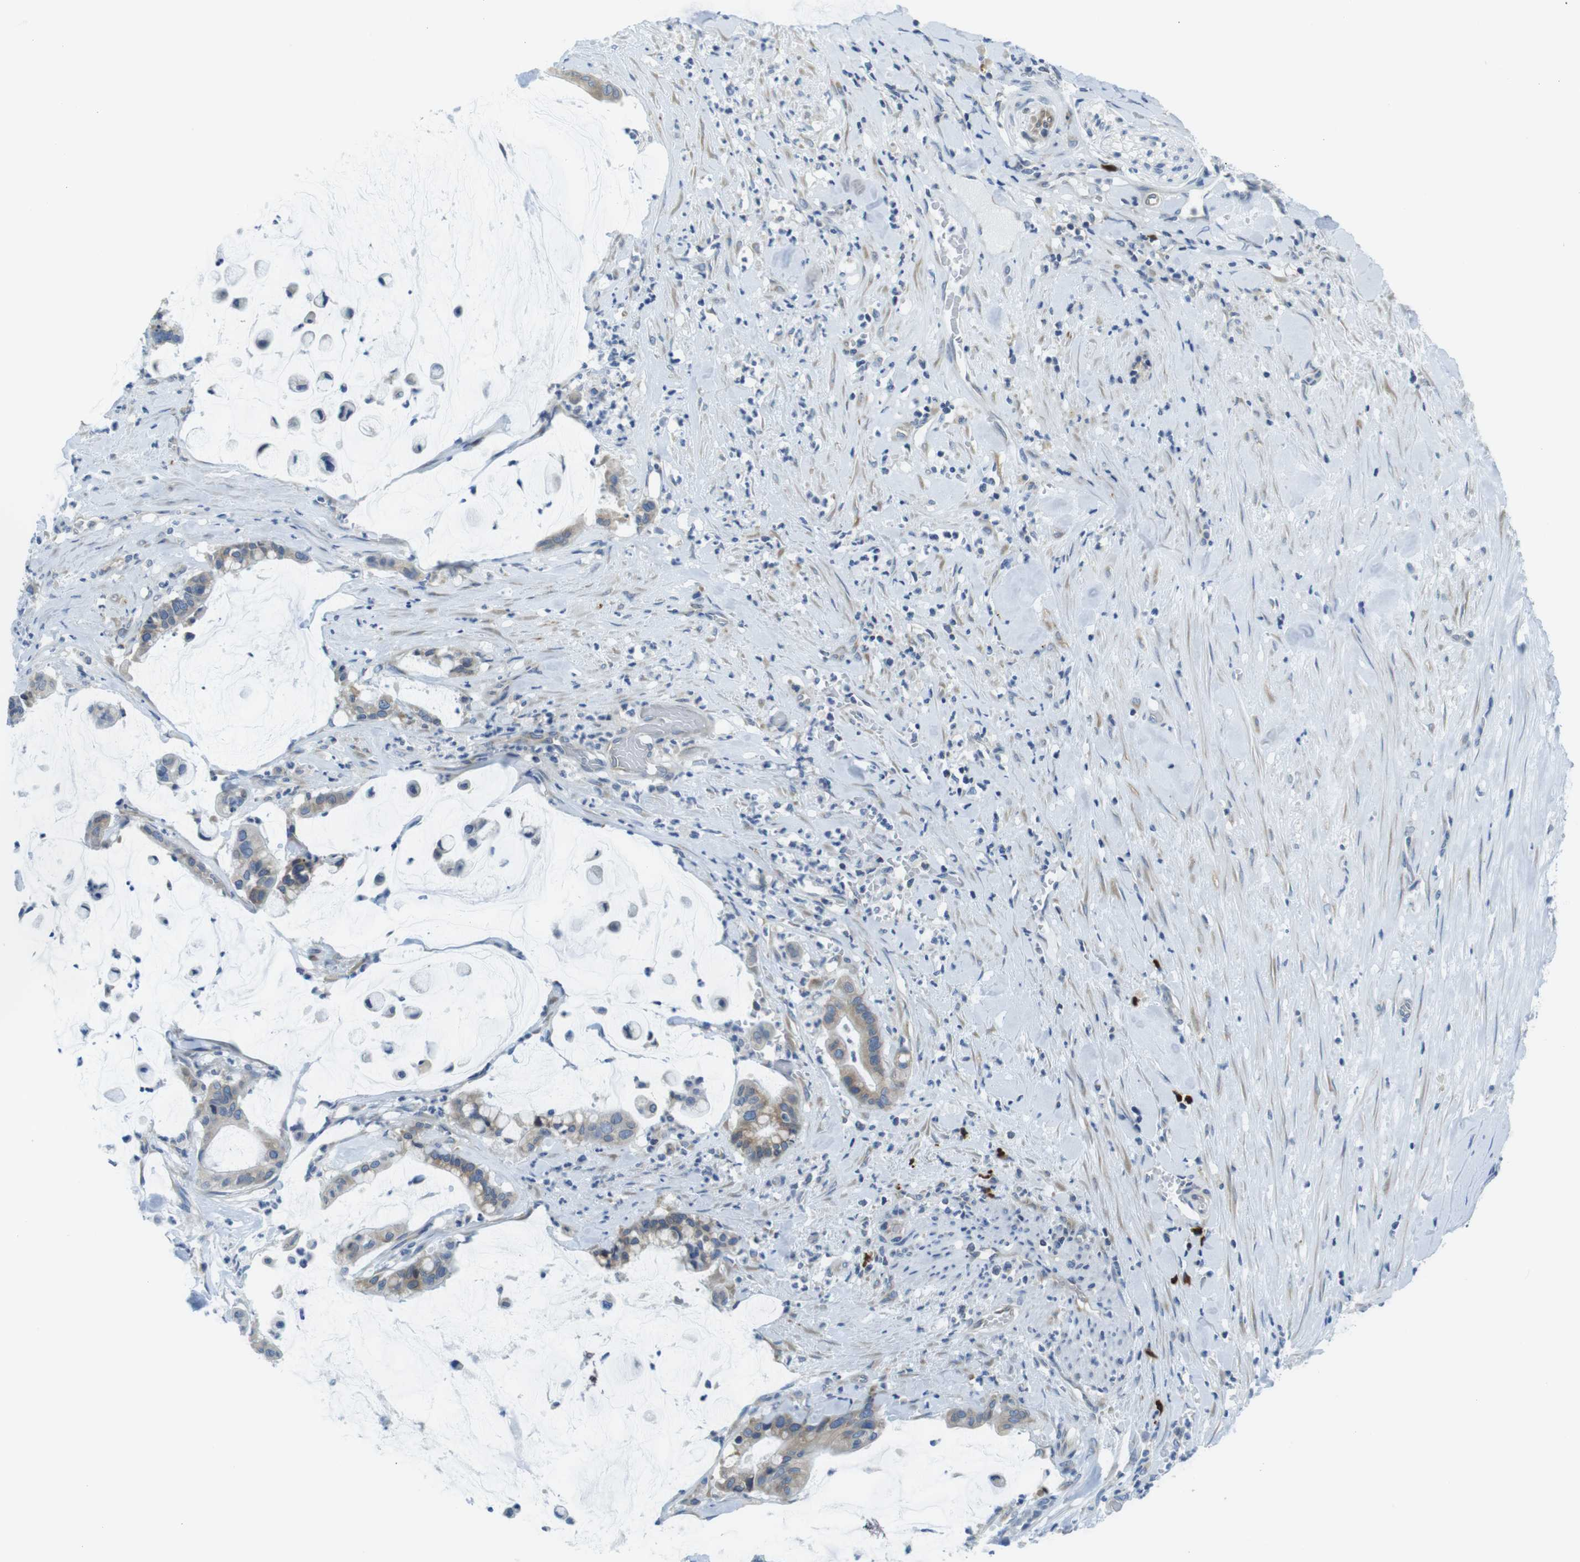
{"staining": {"intensity": "moderate", "quantity": ">75%", "location": "cytoplasmic/membranous"}, "tissue": "pancreatic cancer", "cell_type": "Tumor cells", "image_type": "cancer", "snomed": [{"axis": "morphology", "description": "Adenocarcinoma, NOS"}, {"axis": "topography", "description": "Pancreas"}], "caption": "Moderate cytoplasmic/membranous positivity for a protein is identified in about >75% of tumor cells of pancreatic cancer (adenocarcinoma) using immunohistochemistry.", "gene": "CLPTM1L", "patient": {"sex": "male", "age": 41}}